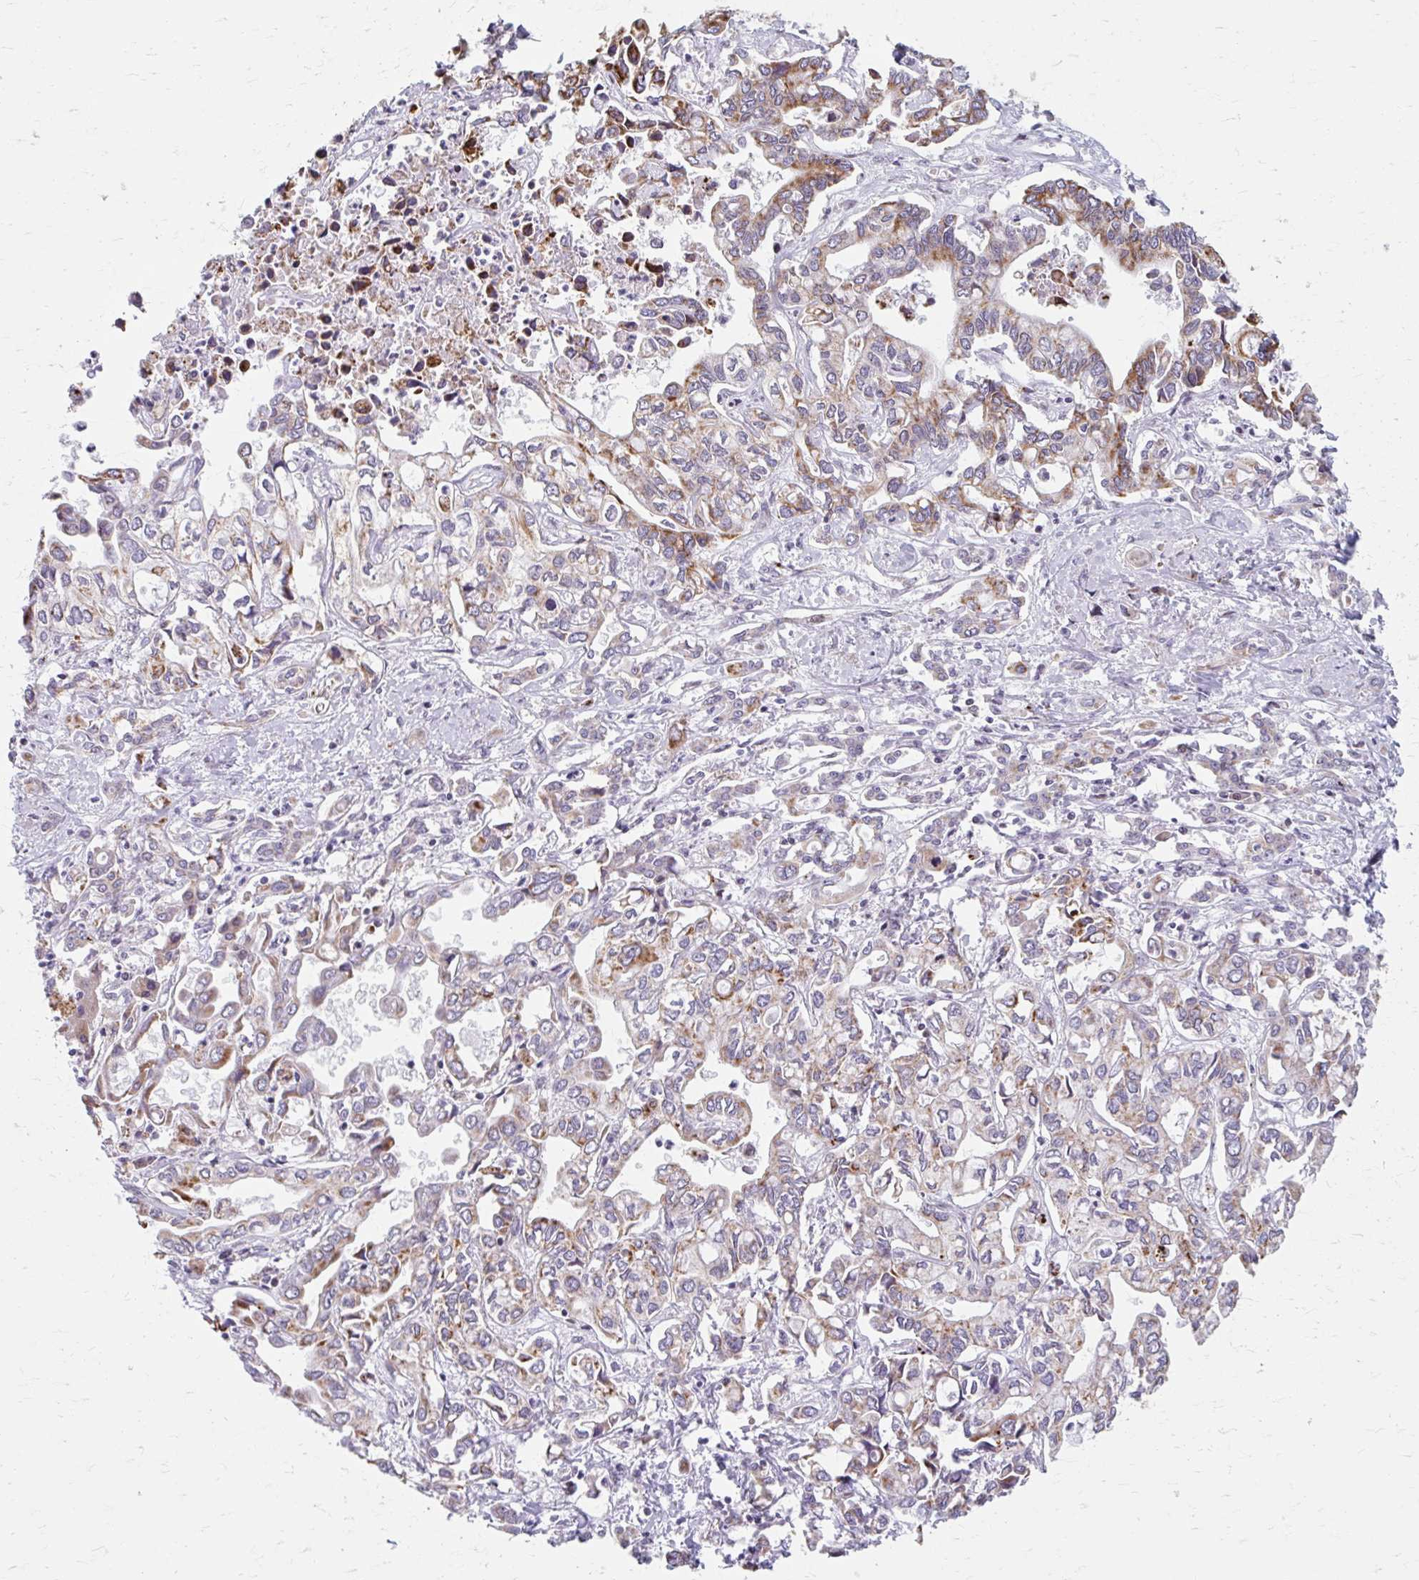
{"staining": {"intensity": "moderate", "quantity": "25%-75%", "location": "cytoplasmic/membranous"}, "tissue": "liver cancer", "cell_type": "Tumor cells", "image_type": "cancer", "snomed": [{"axis": "morphology", "description": "Cholangiocarcinoma"}, {"axis": "topography", "description": "Liver"}], "caption": "Immunohistochemistry (DAB (3,3'-diaminobenzidine)) staining of liver cholangiocarcinoma reveals moderate cytoplasmic/membranous protein staining in approximately 25%-75% of tumor cells.", "gene": "BEAN1", "patient": {"sex": "female", "age": 64}}